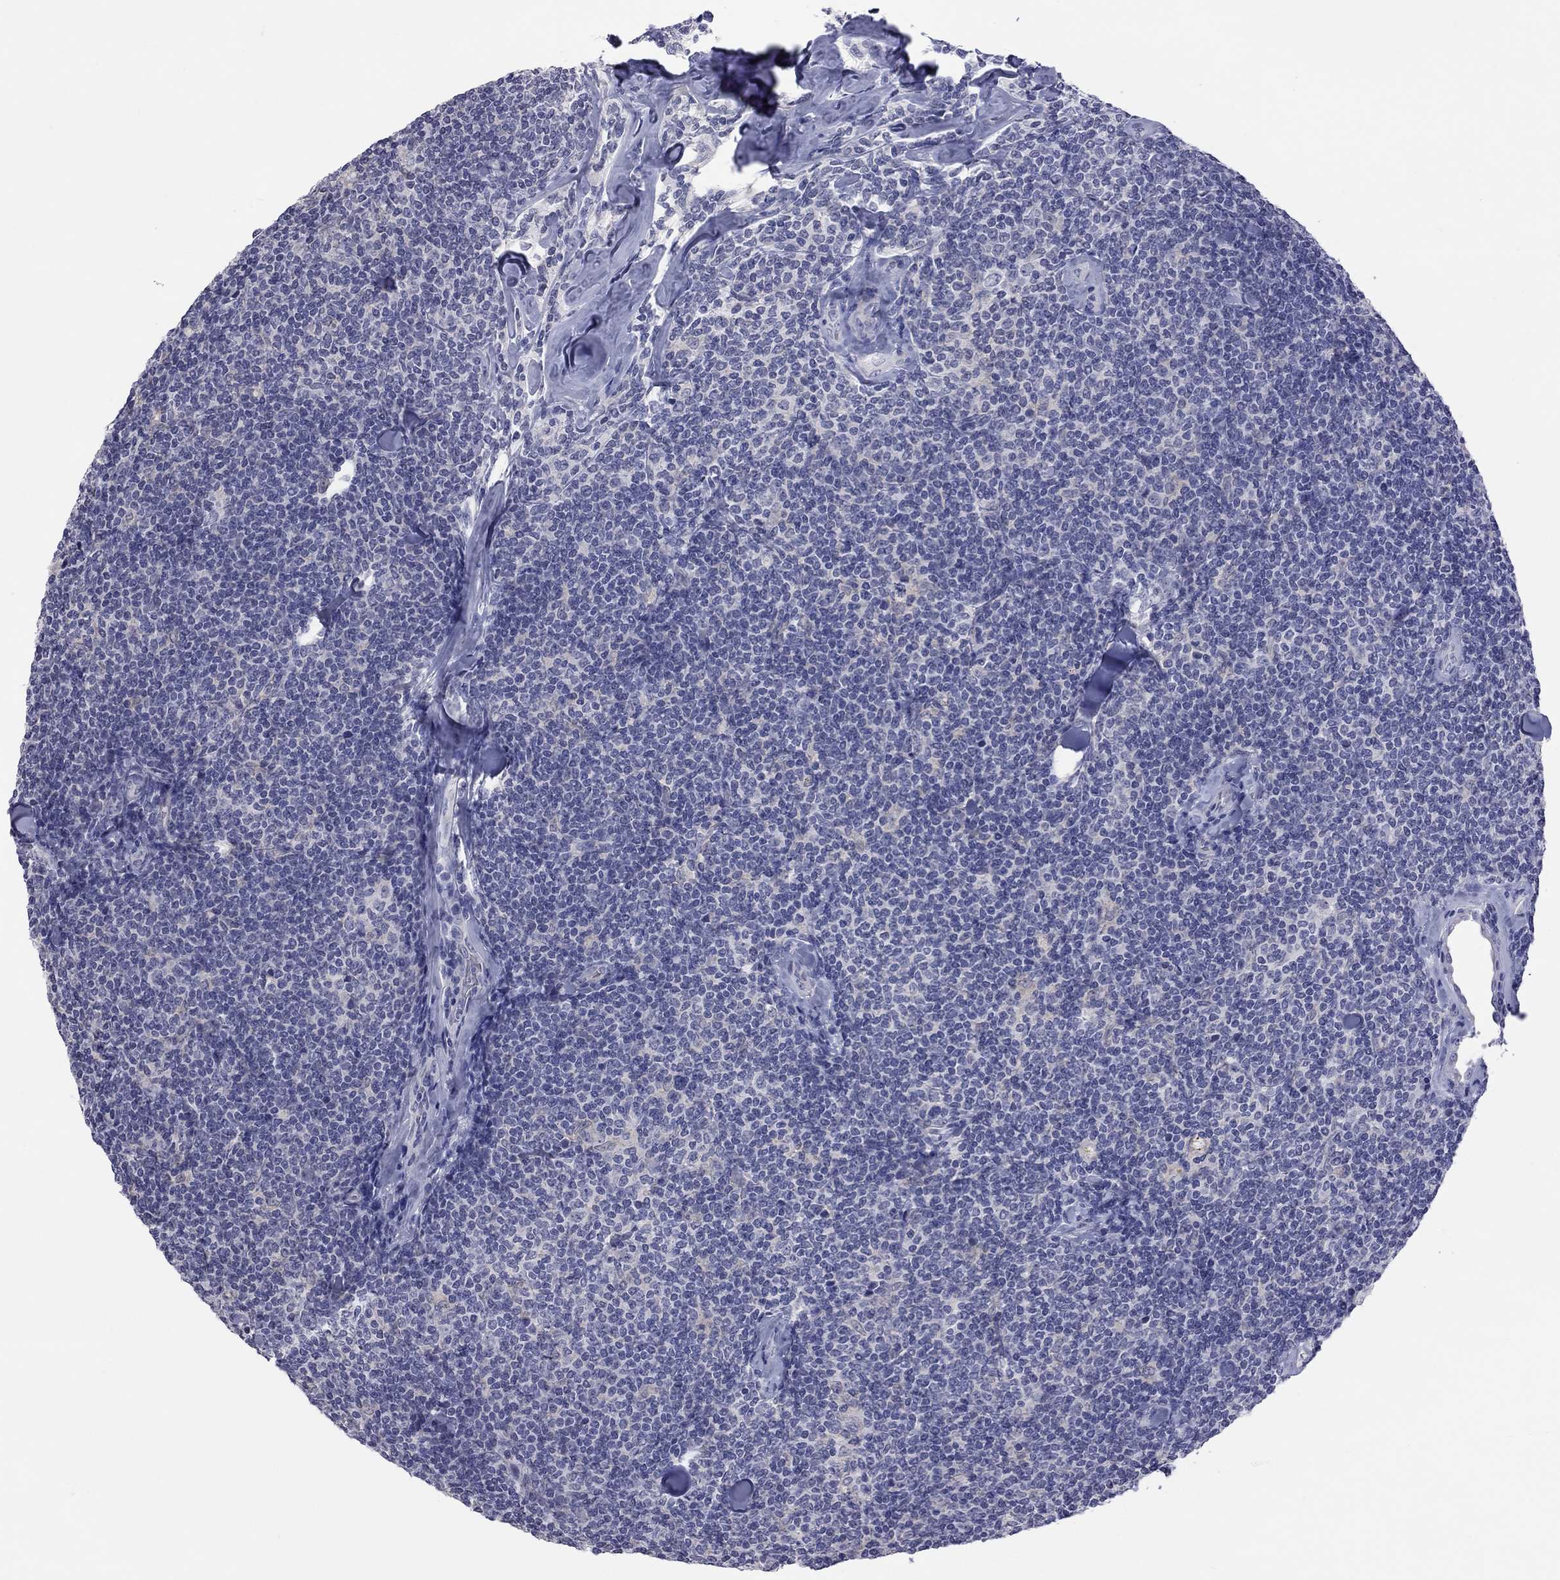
{"staining": {"intensity": "negative", "quantity": "none", "location": "none"}, "tissue": "lymphoma", "cell_type": "Tumor cells", "image_type": "cancer", "snomed": [{"axis": "morphology", "description": "Malignant lymphoma, non-Hodgkin's type, Low grade"}, {"axis": "topography", "description": "Lymph node"}], "caption": "Histopathology image shows no significant protein positivity in tumor cells of lymphoma. (DAB immunohistochemistry visualized using brightfield microscopy, high magnification).", "gene": "HYLS1", "patient": {"sex": "female", "age": 56}}